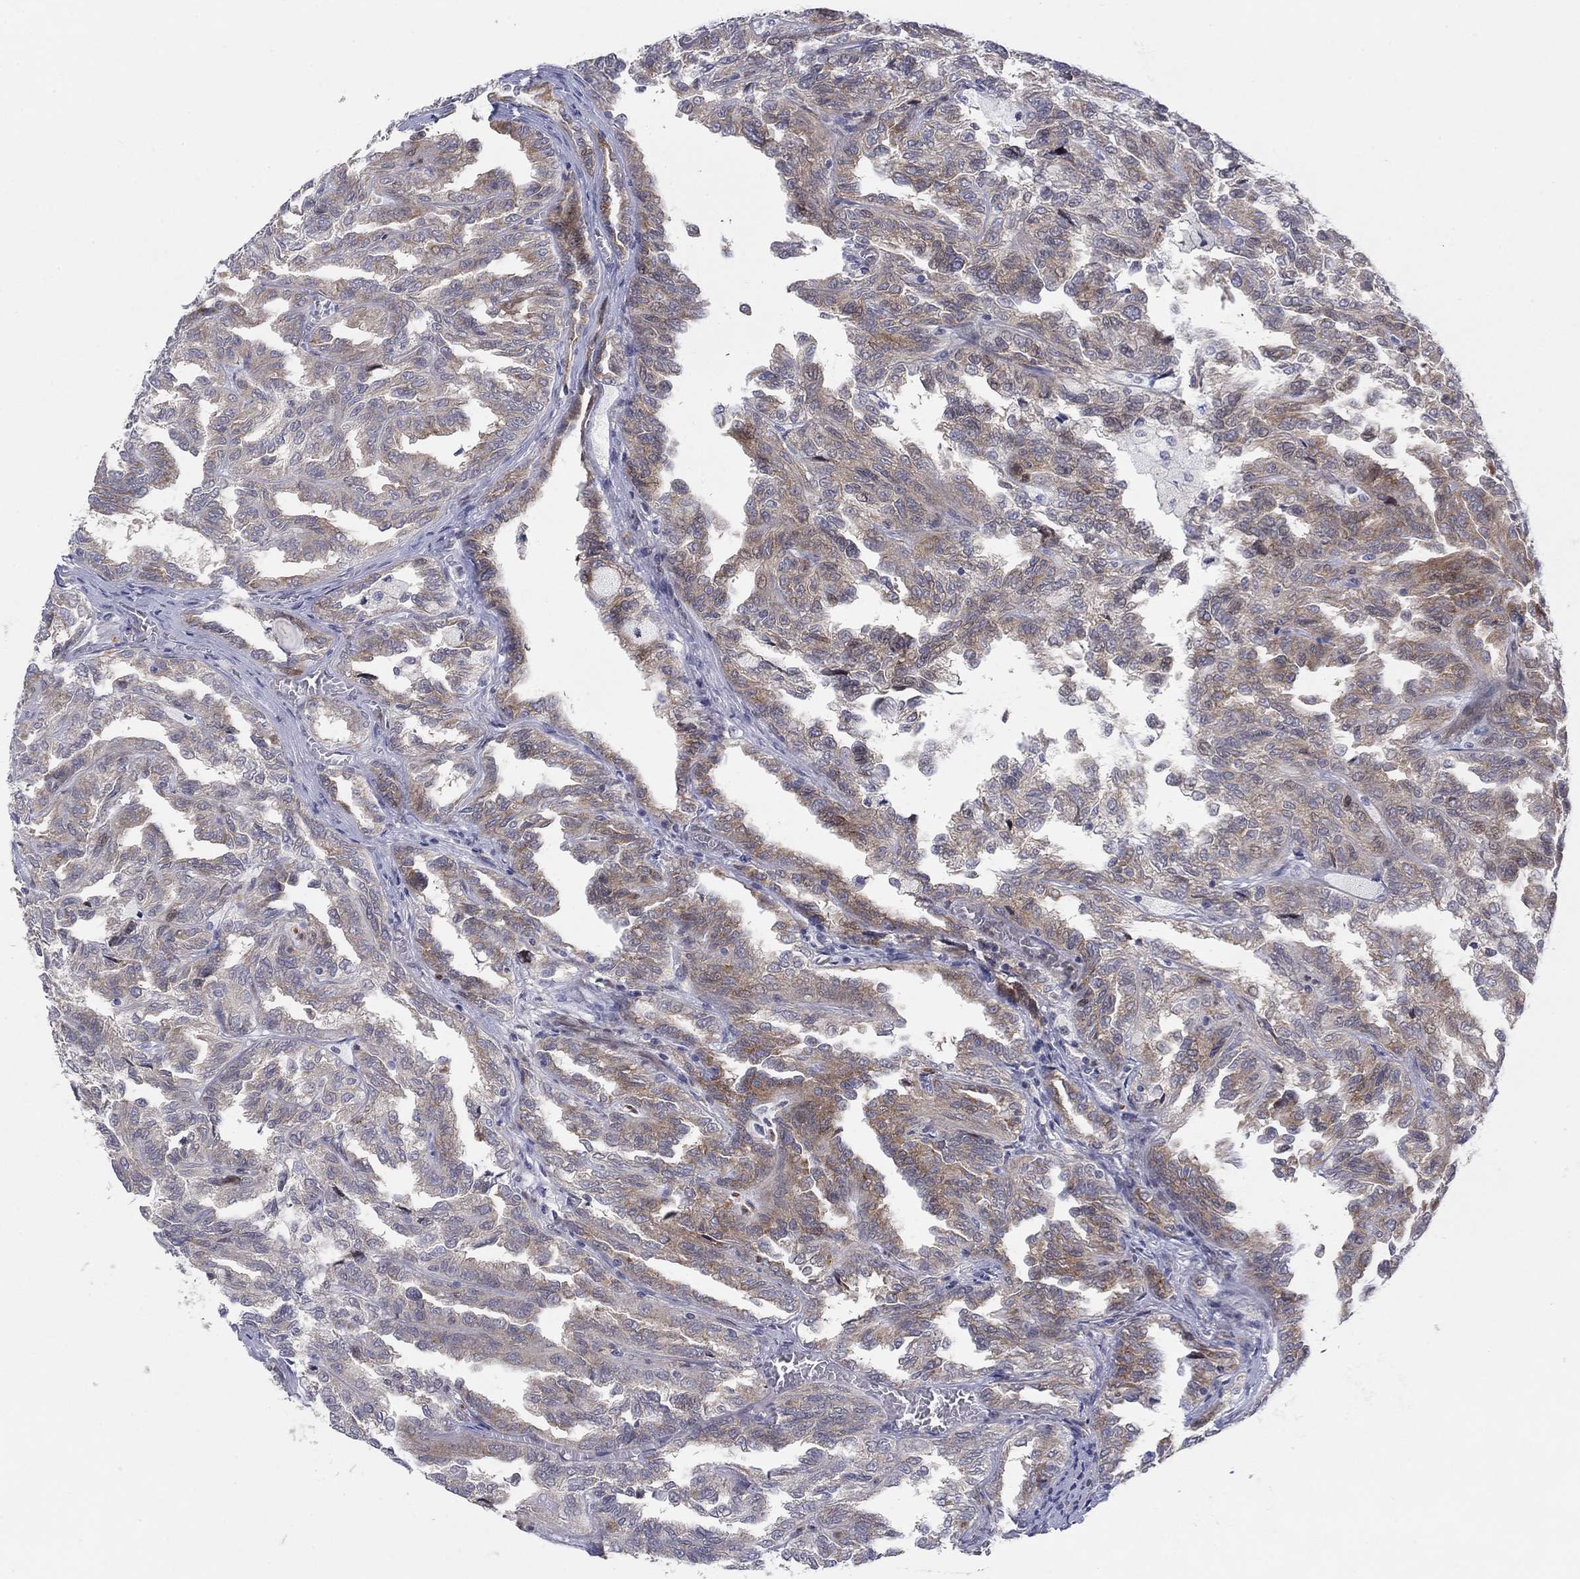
{"staining": {"intensity": "moderate", "quantity": "25%-75%", "location": "cytoplasmic/membranous"}, "tissue": "renal cancer", "cell_type": "Tumor cells", "image_type": "cancer", "snomed": [{"axis": "morphology", "description": "Adenocarcinoma, NOS"}, {"axis": "topography", "description": "Kidney"}], "caption": "Approximately 25%-75% of tumor cells in renal adenocarcinoma reveal moderate cytoplasmic/membranous protein expression as visualized by brown immunohistochemical staining.", "gene": "TTC21B", "patient": {"sex": "male", "age": 79}}